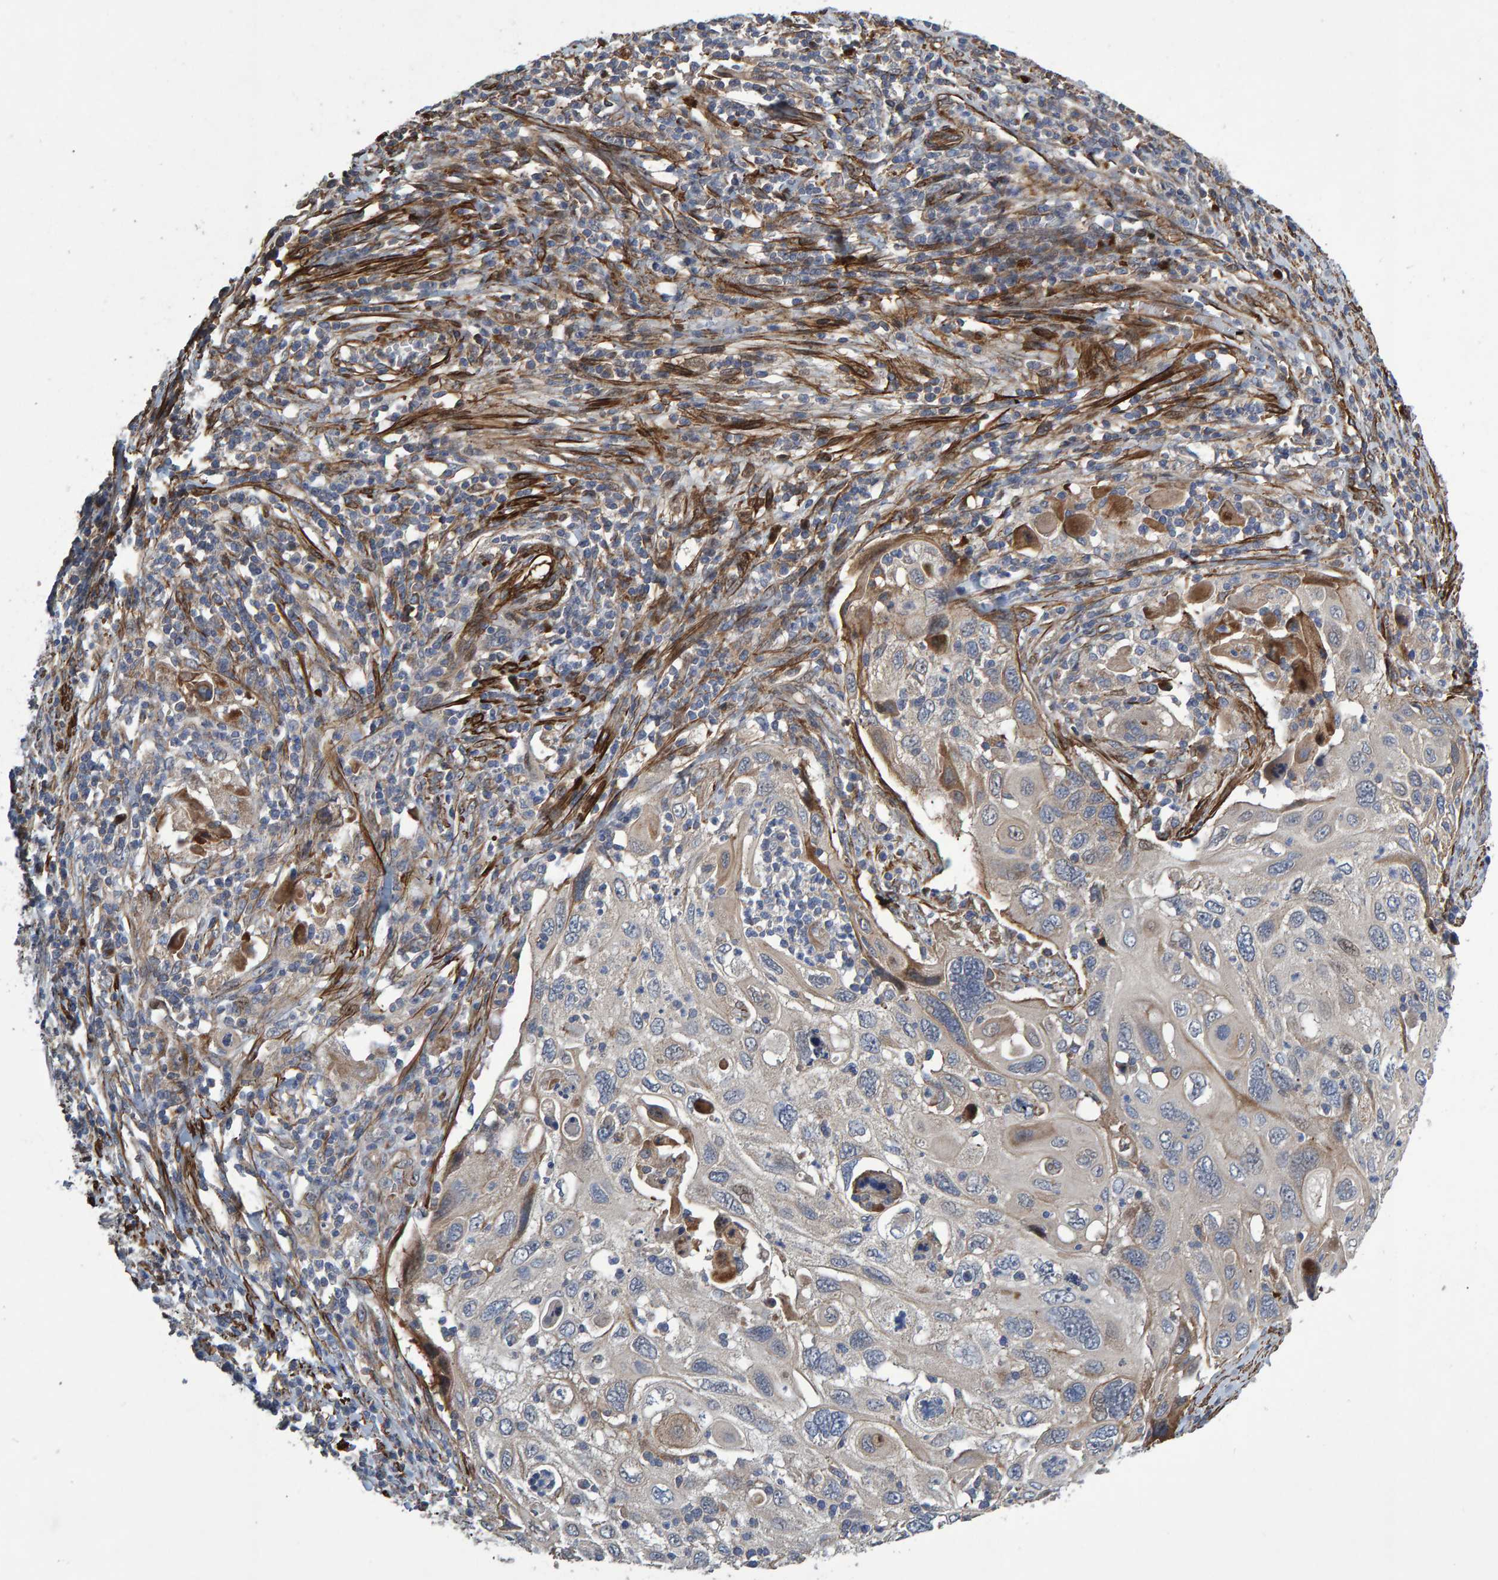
{"staining": {"intensity": "moderate", "quantity": "<25%", "location": "cytoplasmic/membranous"}, "tissue": "cervical cancer", "cell_type": "Tumor cells", "image_type": "cancer", "snomed": [{"axis": "morphology", "description": "Squamous cell carcinoma, NOS"}, {"axis": "topography", "description": "Cervix"}], "caption": "An image of cervical cancer (squamous cell carcinoma) stained for a protein shows moderate cytoplasmic/membranous brown staining in tumor cells.", "gene": "SLIT2", "patient": {"sex": "female", "age": 70}}